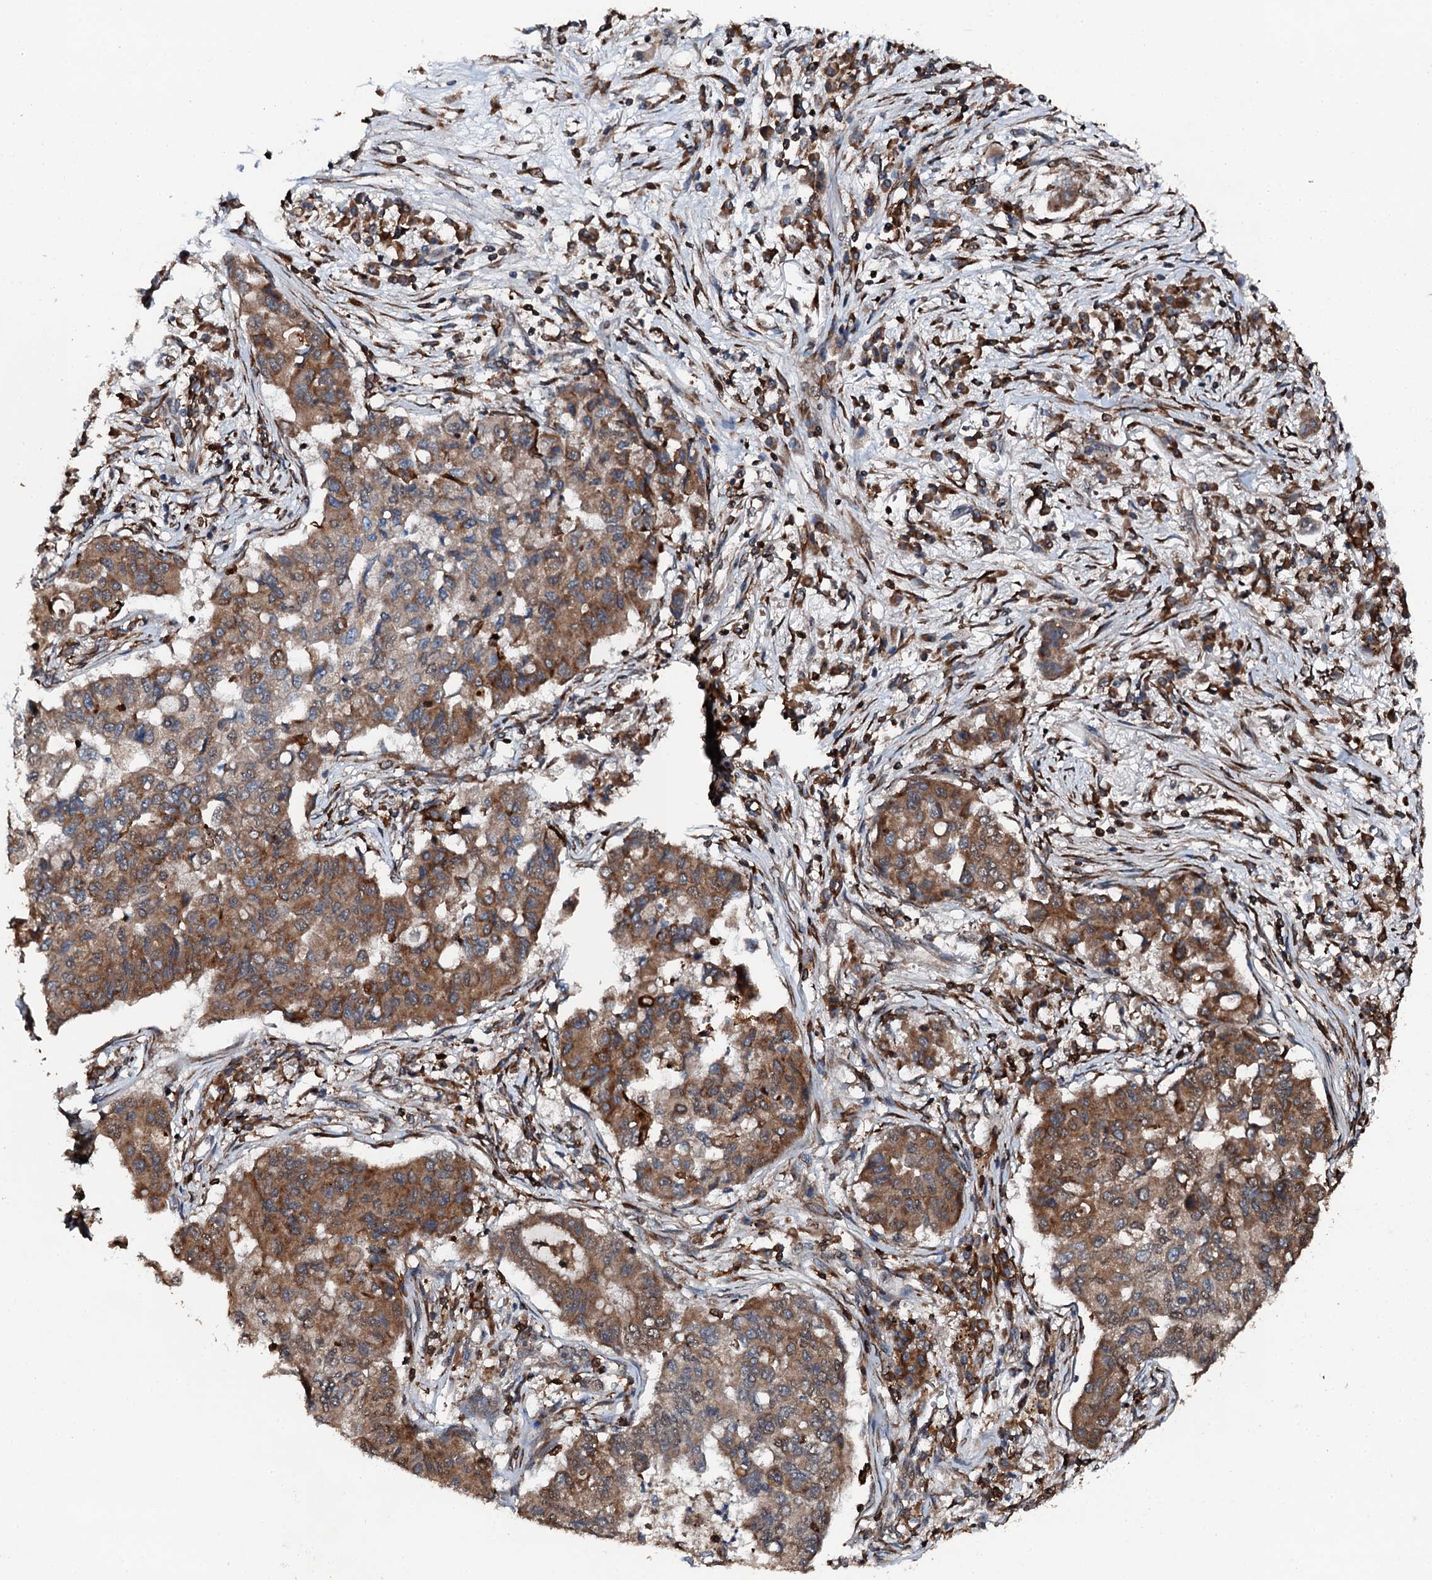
{"staining": {"intensity": "moderate", "quantity": ">75%", "location": "cytoplasmic/membranous"}, "tissue": "lung cancer", "cell_type": "Tumor cells", "image_type": "cancer", "snomed": [{"axis": "morphology", "description": "Squamous cell carcinoma, NOS"}, {"axis": "topography", "description": "Lung"}], "caption": "Immunohistochemical staining of squamous cell carcinoma (lung) displays moderate cytoplasmic/membranous protein expression in about >75% of tumor cells.", "gene": "EDC4", "patient": {"sex": "male", "age": 74}}